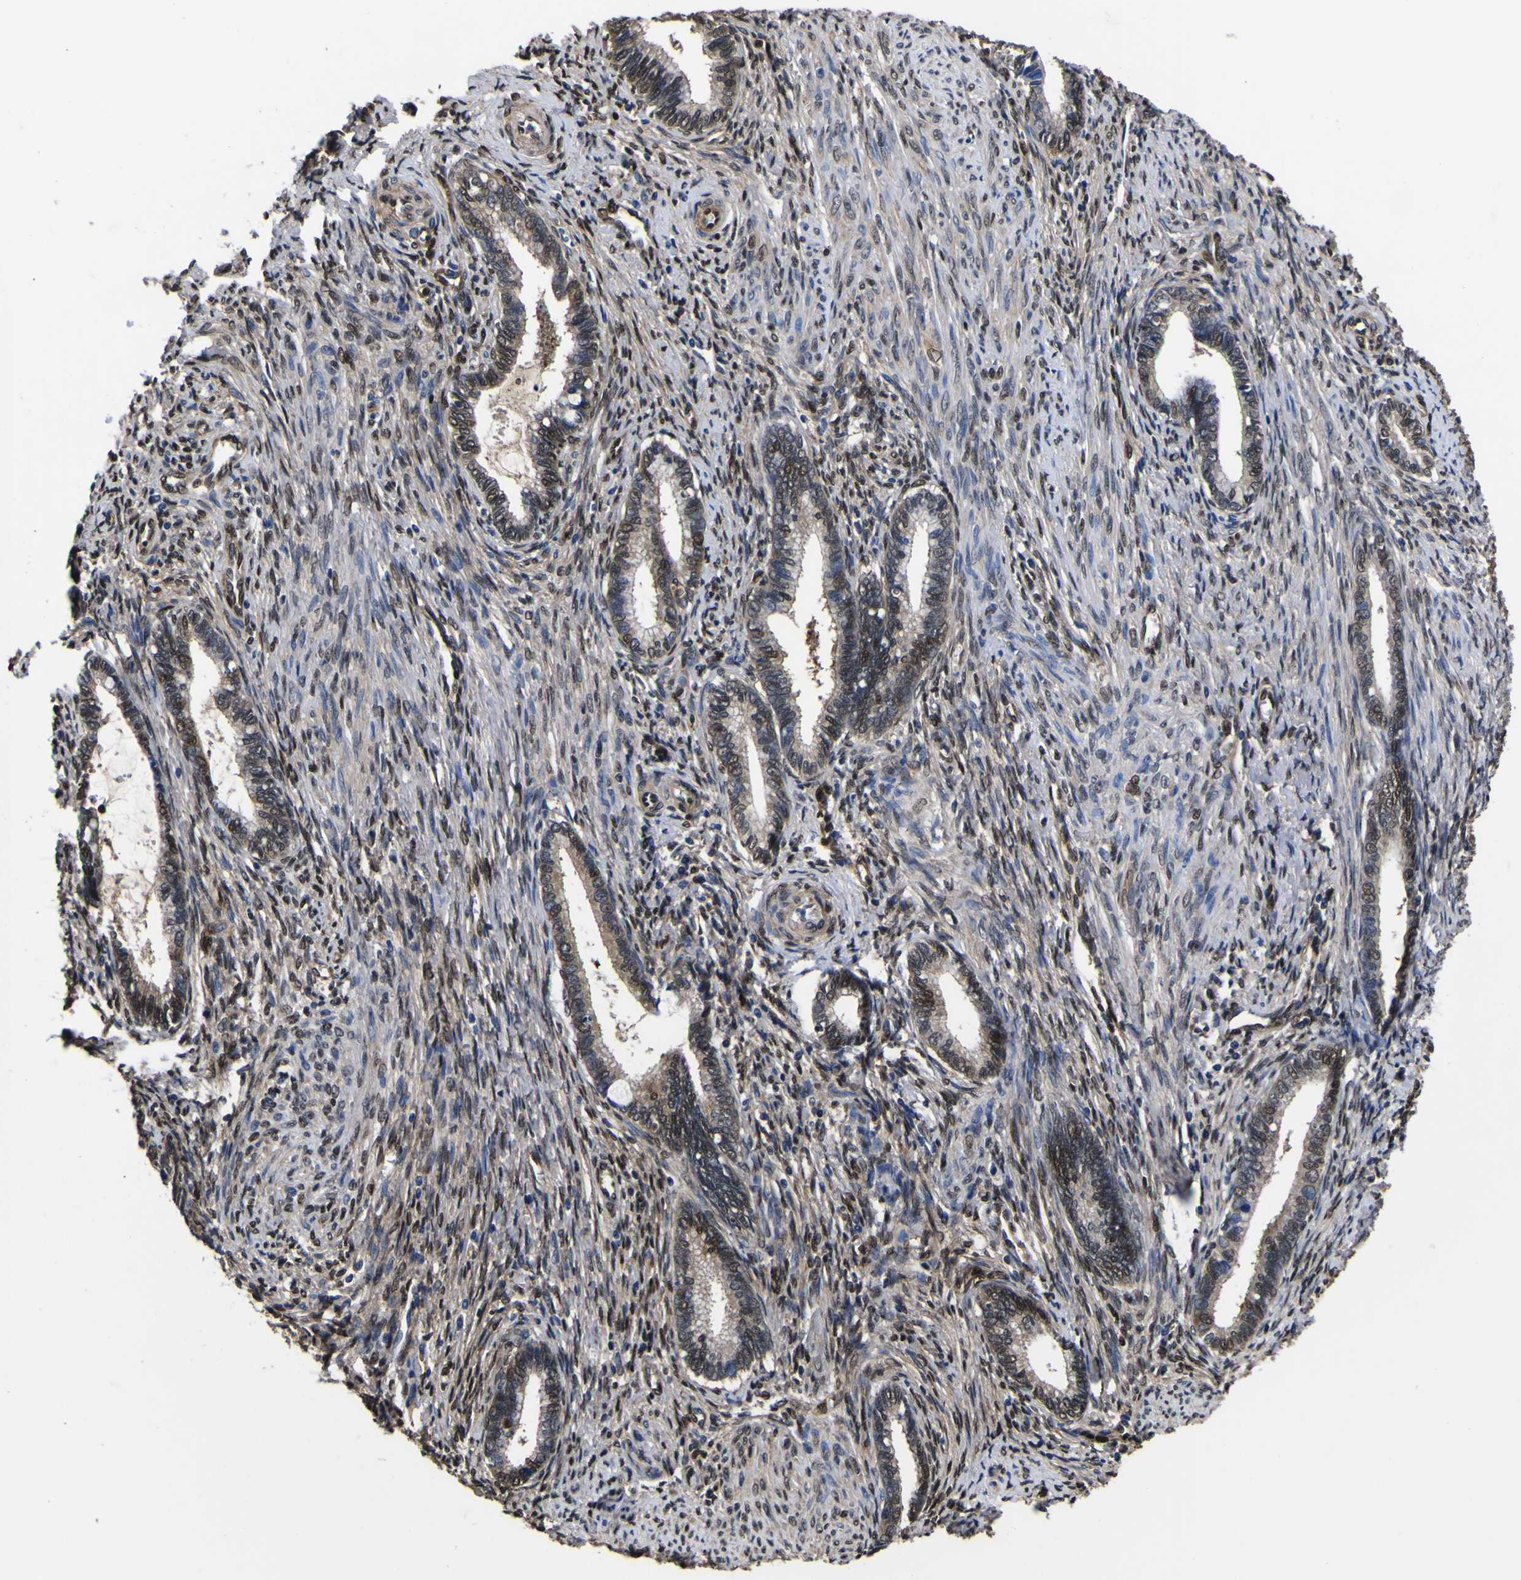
{"staining": {"intensity": "moderate", "quantity": "25%-75%", "location": "nuclear"}, "tissue": "cervical cancer", "cell_type": "Tumor cells", "image_type": "cancer", "snomed": [{"axis": "morphology", "description": "Adenocarcinoma, NOS"}, {"axis": "topography", "description": "Cervix"}], "caption": "Tumor cells demonstrate medium levels of moderate nuclear expression in approximately 25%-75% of cells in human cervical adenocarcinoma.", "gene": "FAM110B", "patient": {"sex": "female", "age": 44}}